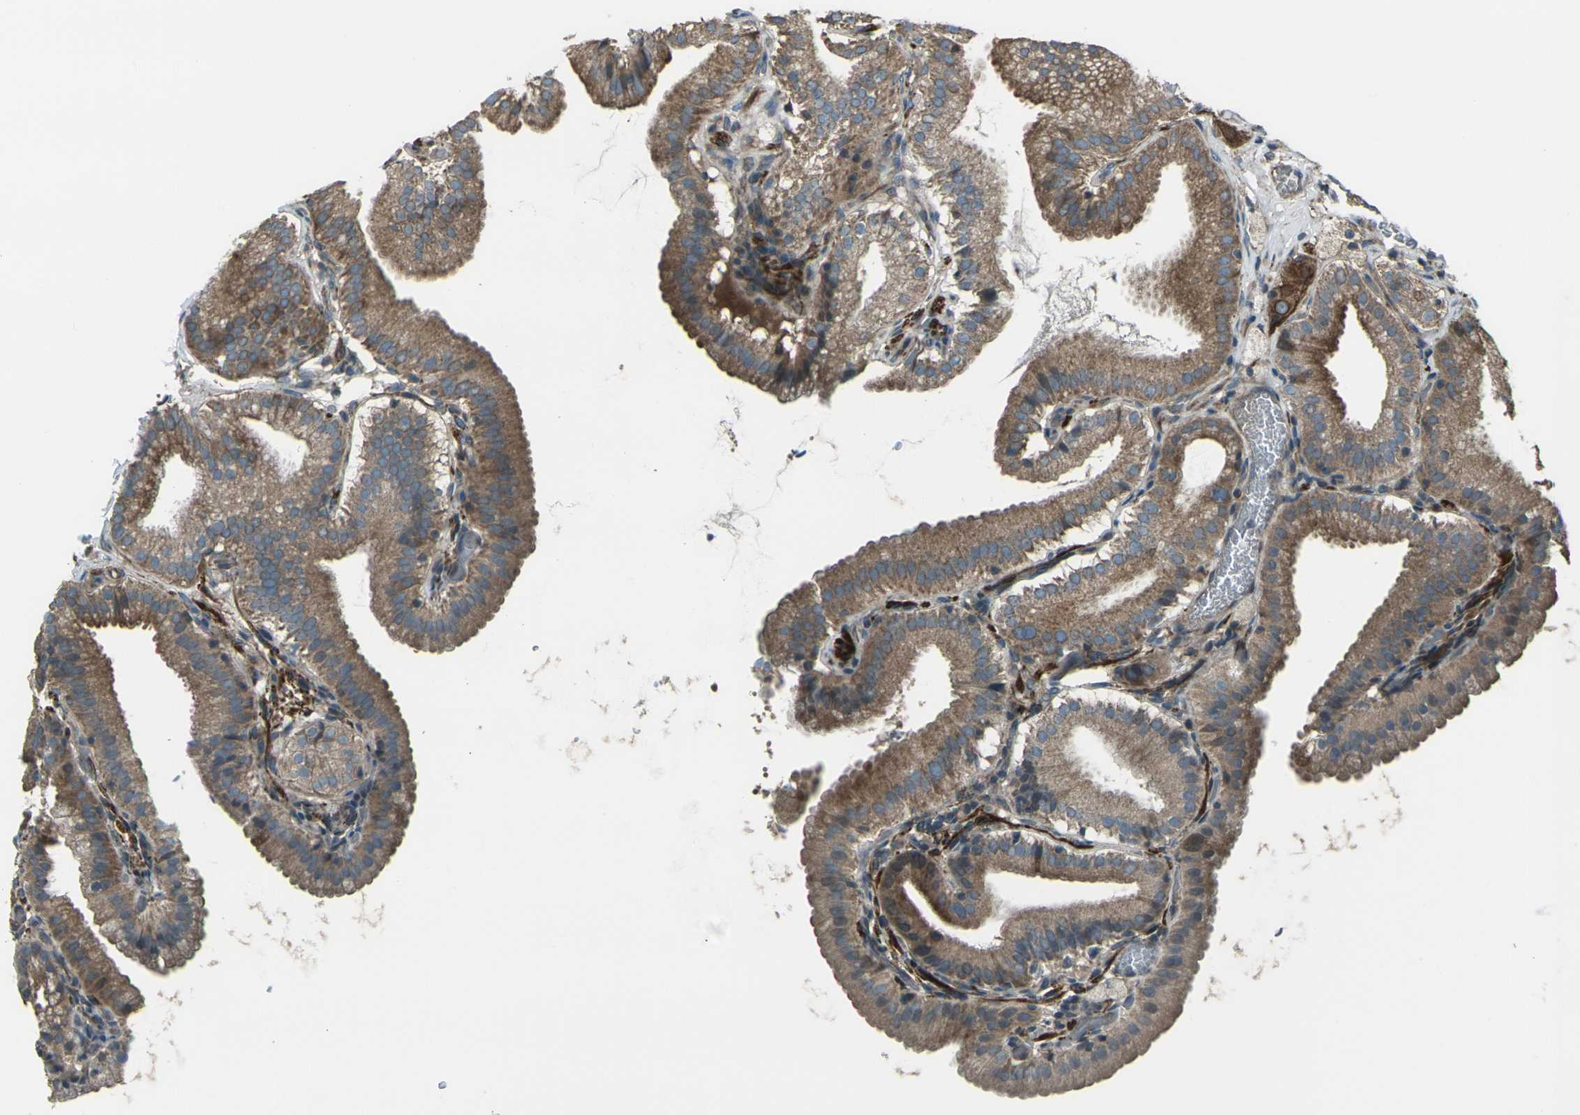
{"staining": {"intensity": "moderate", "quantity": ">75%", "location": "cytoplasmic/membranous"}, "tissue": "gallbladder", "cell_type": "Glandular cells", "image_type": "normal", "snomed": [{"axis": "morphology", "description": "Normal tissue, NOS"}, {"axis": "topography", "description": "Gallbladder"}], "caption": "Immunohistochemistry (IHC) of unremarkable human gallbladder demonstrates medium levels of moderate cytoplasmic/membranous positivity in about >75% of glandular cells. (Stains: DAB (3,3'-diaminobenzidine) in brown, nuclei in blue, Microscopy: brightfield microscopy at high magnification).", "gene": "LSMEM1", "patient": {"sex": "male", "age": 54}}